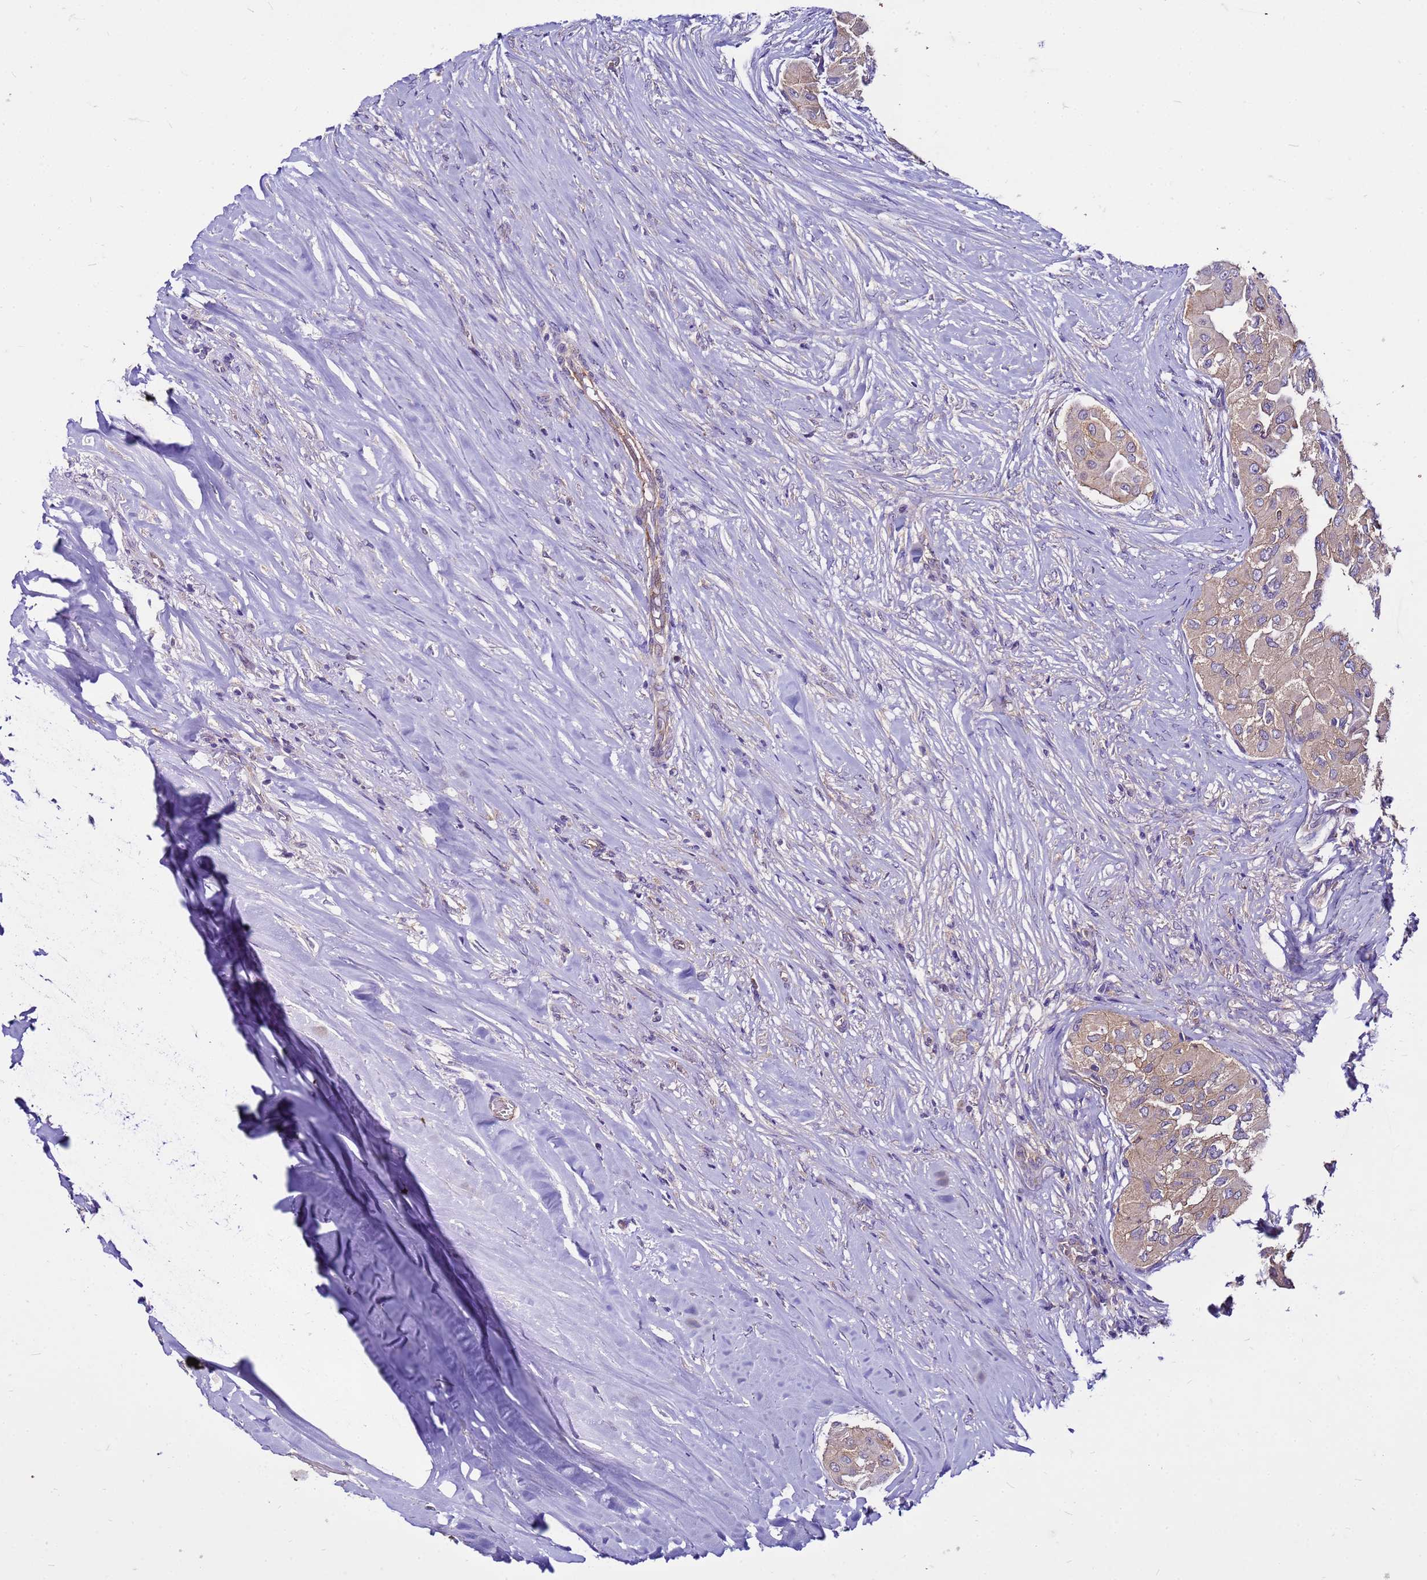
{"staining": {"intensity": "weak", "quantity": ">75%", "location": "cytoplasmic/membranous"}, "tissue": "thyroid cancer", "cell_type": "Tumor cells", "image_type": "cancer", "snomed": [{"axis": "morphology", "description": "Papillary adenocarcinoma, NOS"}, {"axis": "topography", "description": "Thyroid gland"}], "caption": "Immunohistochemistry (IHC) of thyroid papillary adenocarcinoma exhibits low levels of weak cytoplasmic/membranous expression in about >75% of tumor cells.", "gene": "PKD1", "patient": {"sex": "female", "age": 59}}